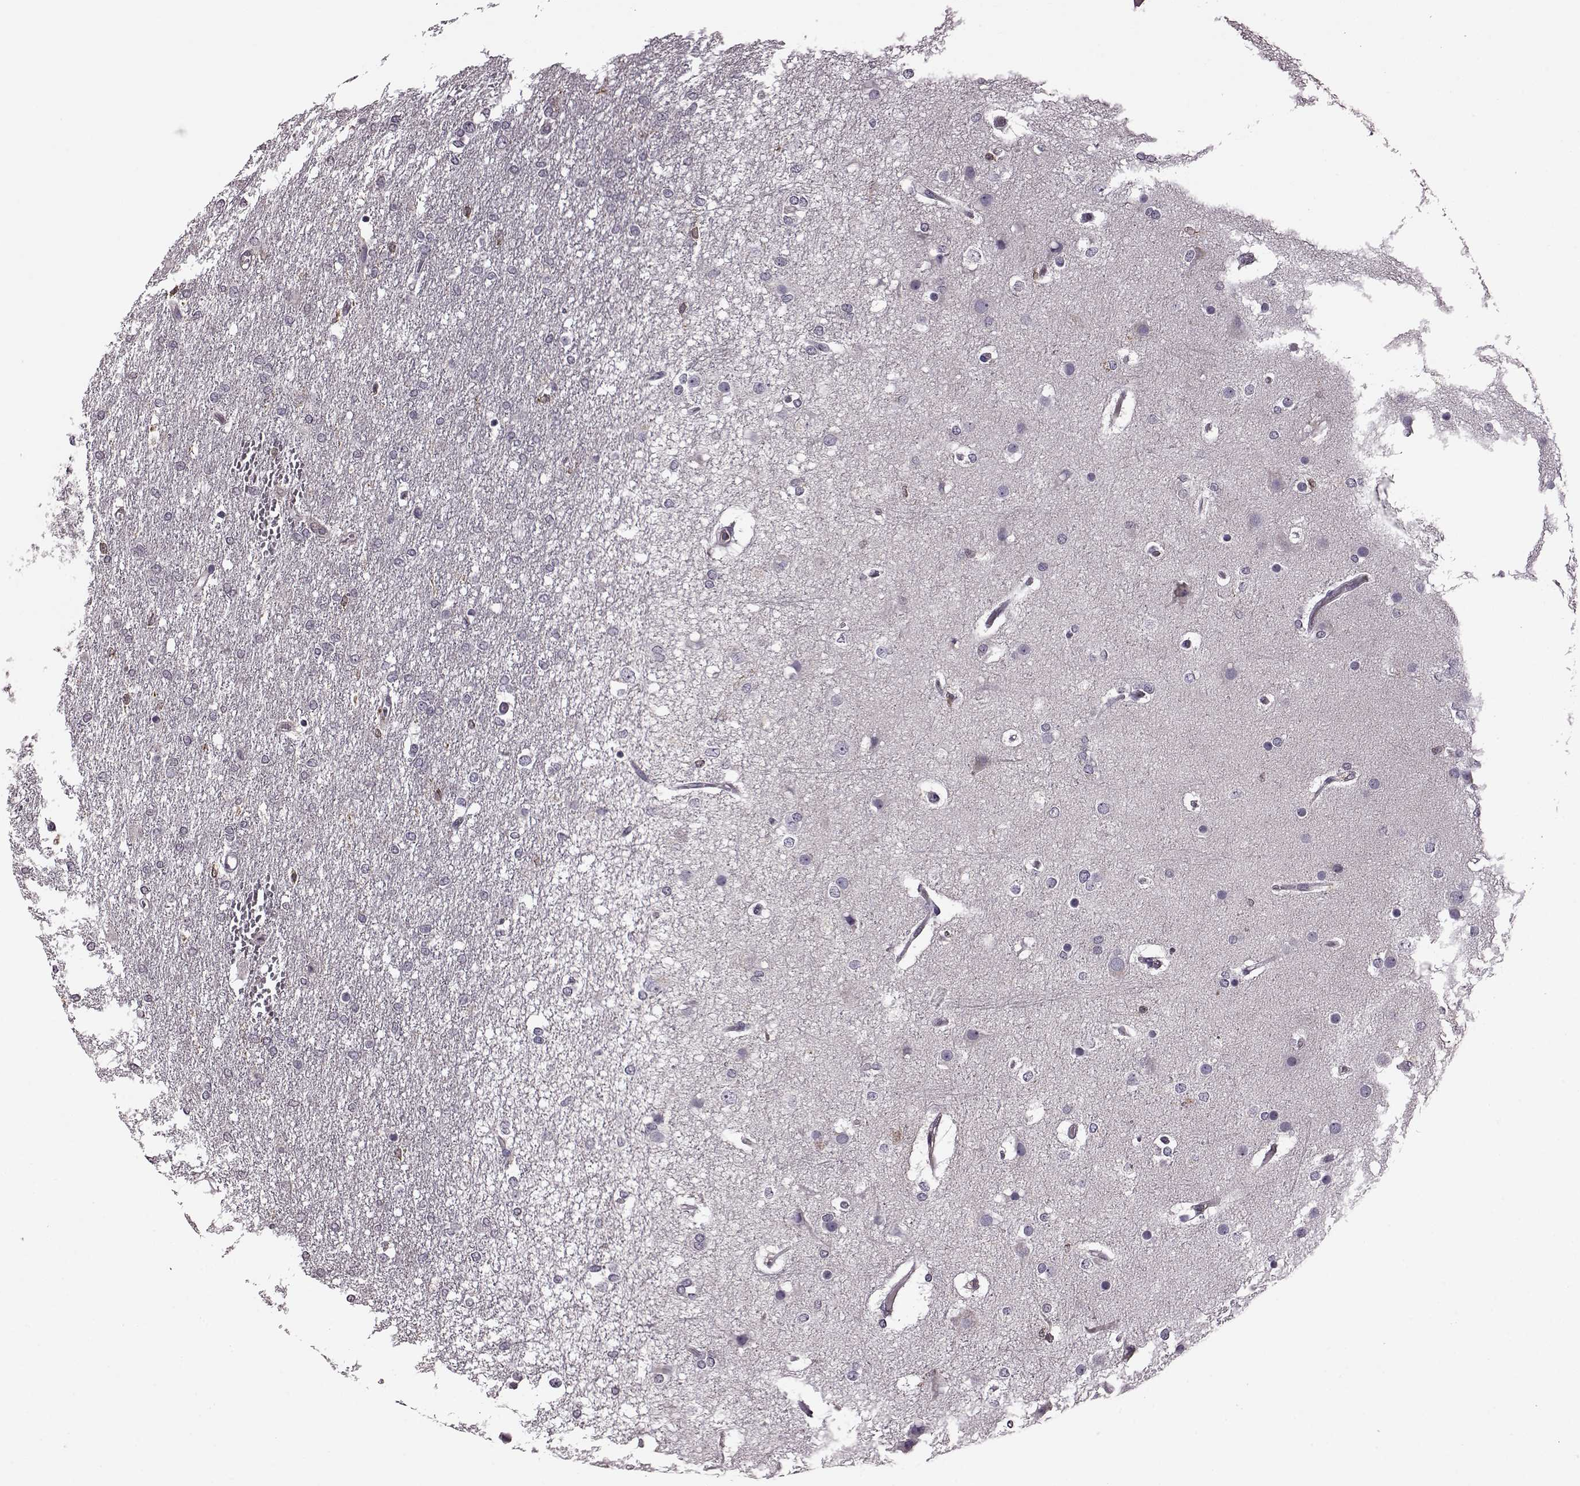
{"staining": {"intensity": "negative", "quantity": "none", "location": "none"}, "tissue": "glioma", "cell_type": "Tumor cells", "image_type": "cancer", "snomed": [{"axis": "morphology", "description": "Glioma, malignant, High grade"}, {"axis": "topography", "description": "Brain"}], "caption": "The micrograph displays no staining of tumor cells in high-grade glioma (malignant).", "gene": "CDC42SE1", "patient": {"sex": "female", "age": 61}}